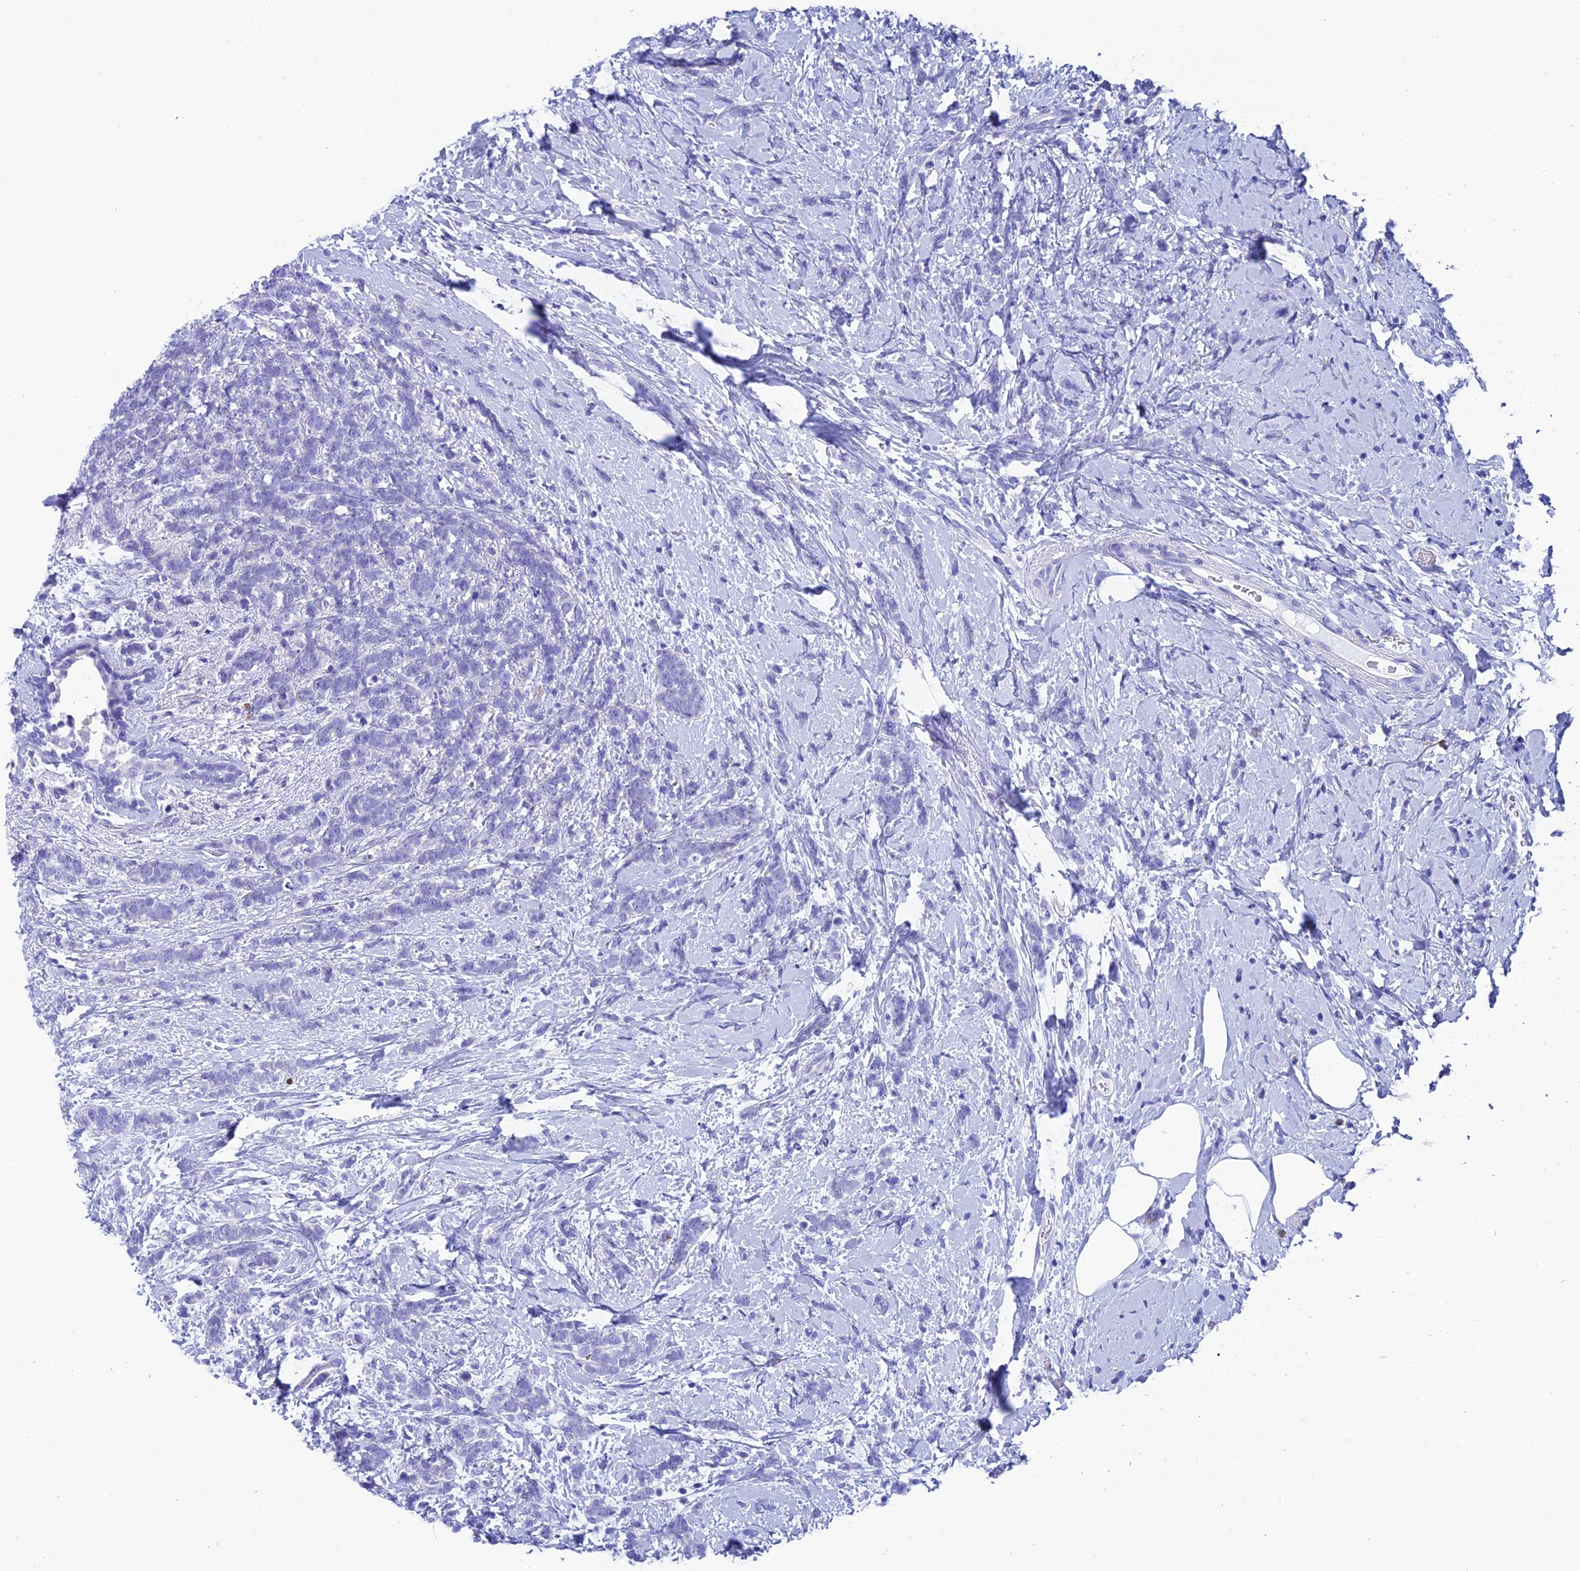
{"staining": {"intensity": "negative", "quantity": "none", "location": "none"}, "tissue": "breast cancer", "cell_type": "Tumor cells", "image_type": "cancer", "snomed": [{"axis": "morphology", "description": "Lobular carcinoma"}, {"axis": "topography", "description": "Breast"}], "caption": "Immunohistochemistry (IHC) photomicrograph of human lobular carcinoma (breast) stained for a protein (brown), which exhibits no staining in tumor cells.", "gene": "REEP4", "patient": {"sex": "female", "age": 58}}